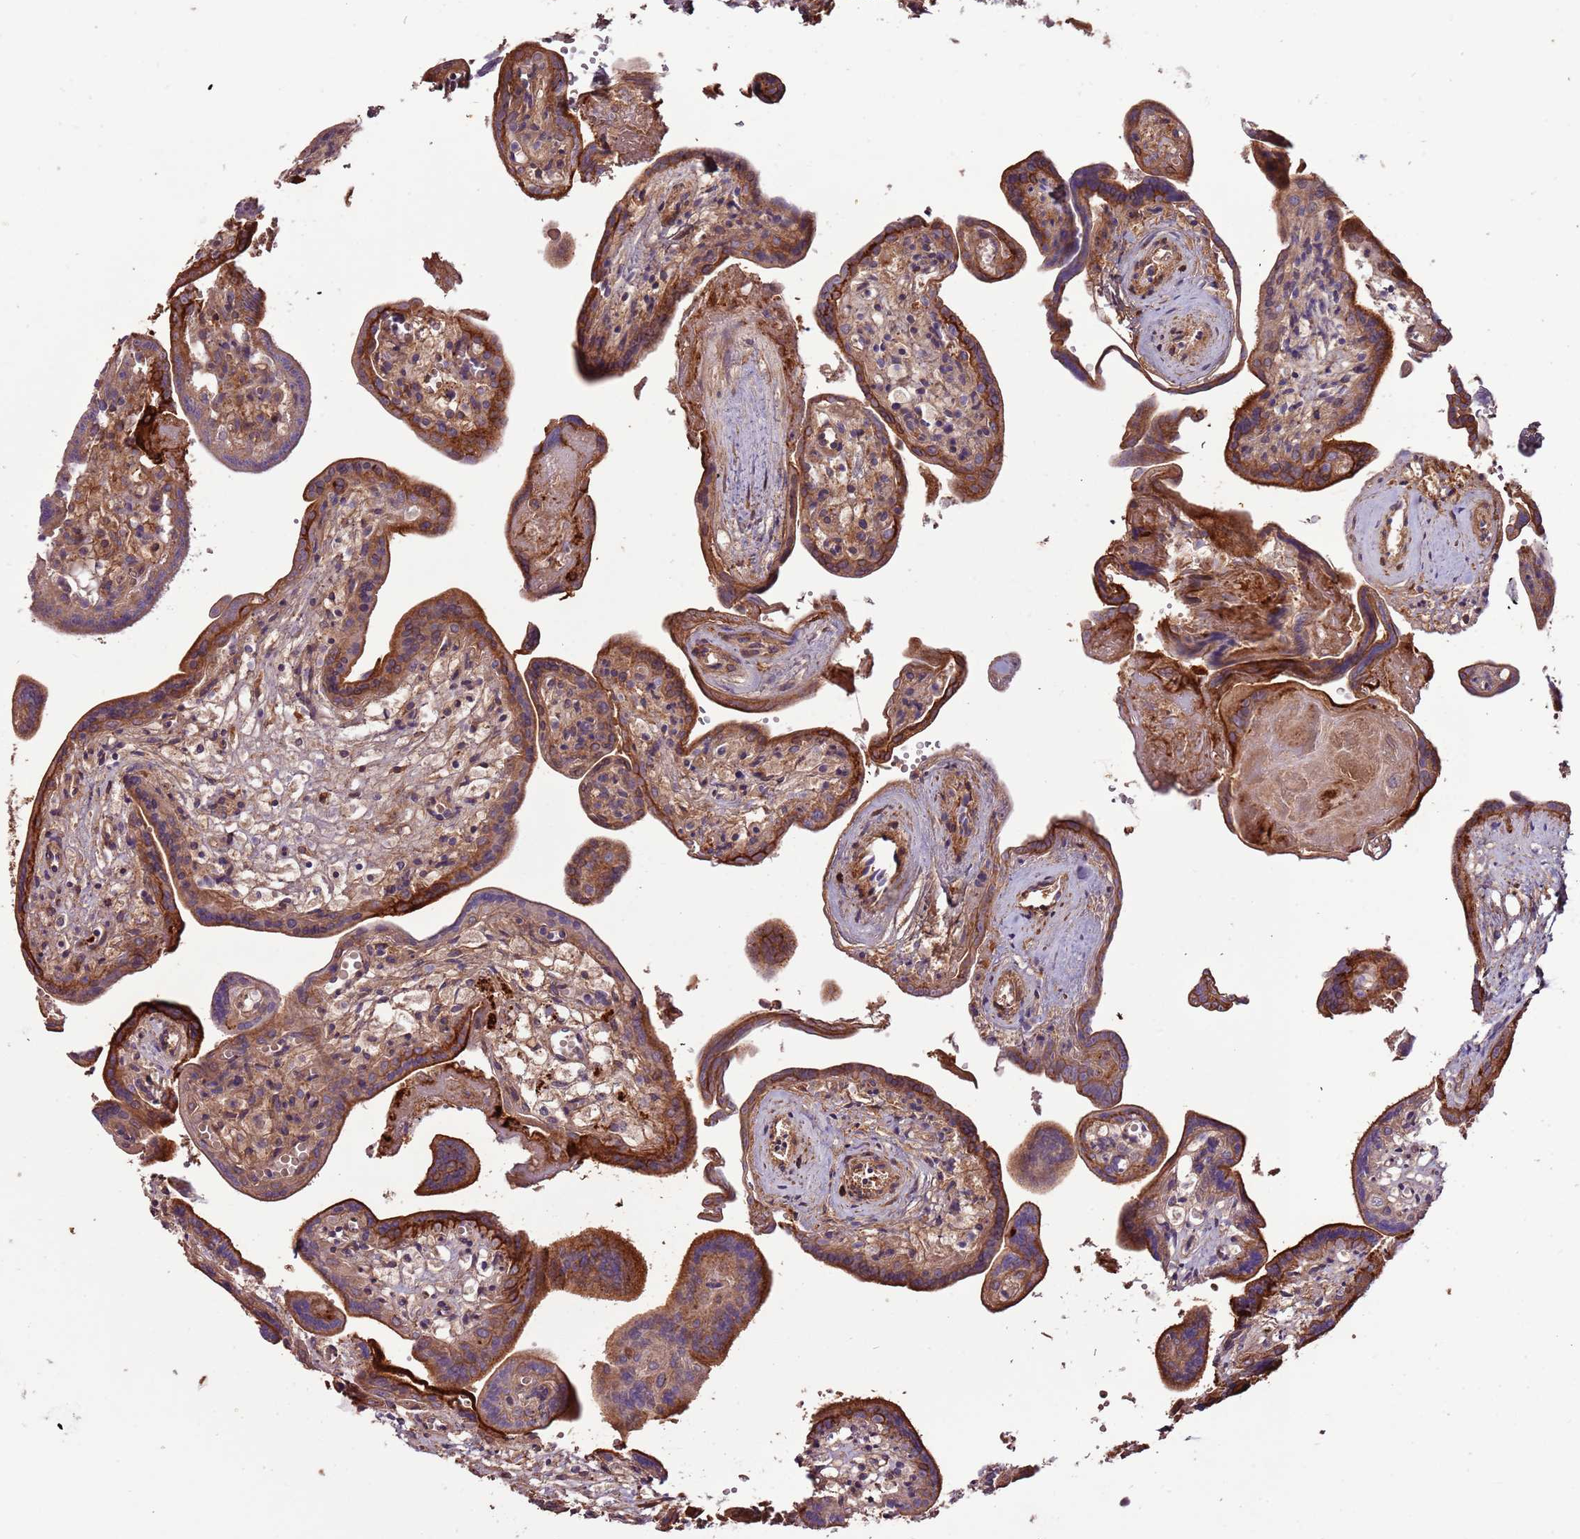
{"staining": {"intensity": "strong", "quantity": ">75%", "location": "cytoplasmic/membranous,nuclear"}, "tissue": "placenta", "cell_type": "Trophoblastic cells", "image_type": "normal", "snomed": [{"axis": "morphology", "description": "Normal tissue, NOS"}, {"axis": "topography", "description": "Placenta"}], "caption": "Trophoblastic cells demonstrate strong cytoplasmic/membranous,nuclear staining in approximately >75% of cells in unremarkable placenta.", "gene": "DENR", "patient": {"sex": "female", "age": 37}}